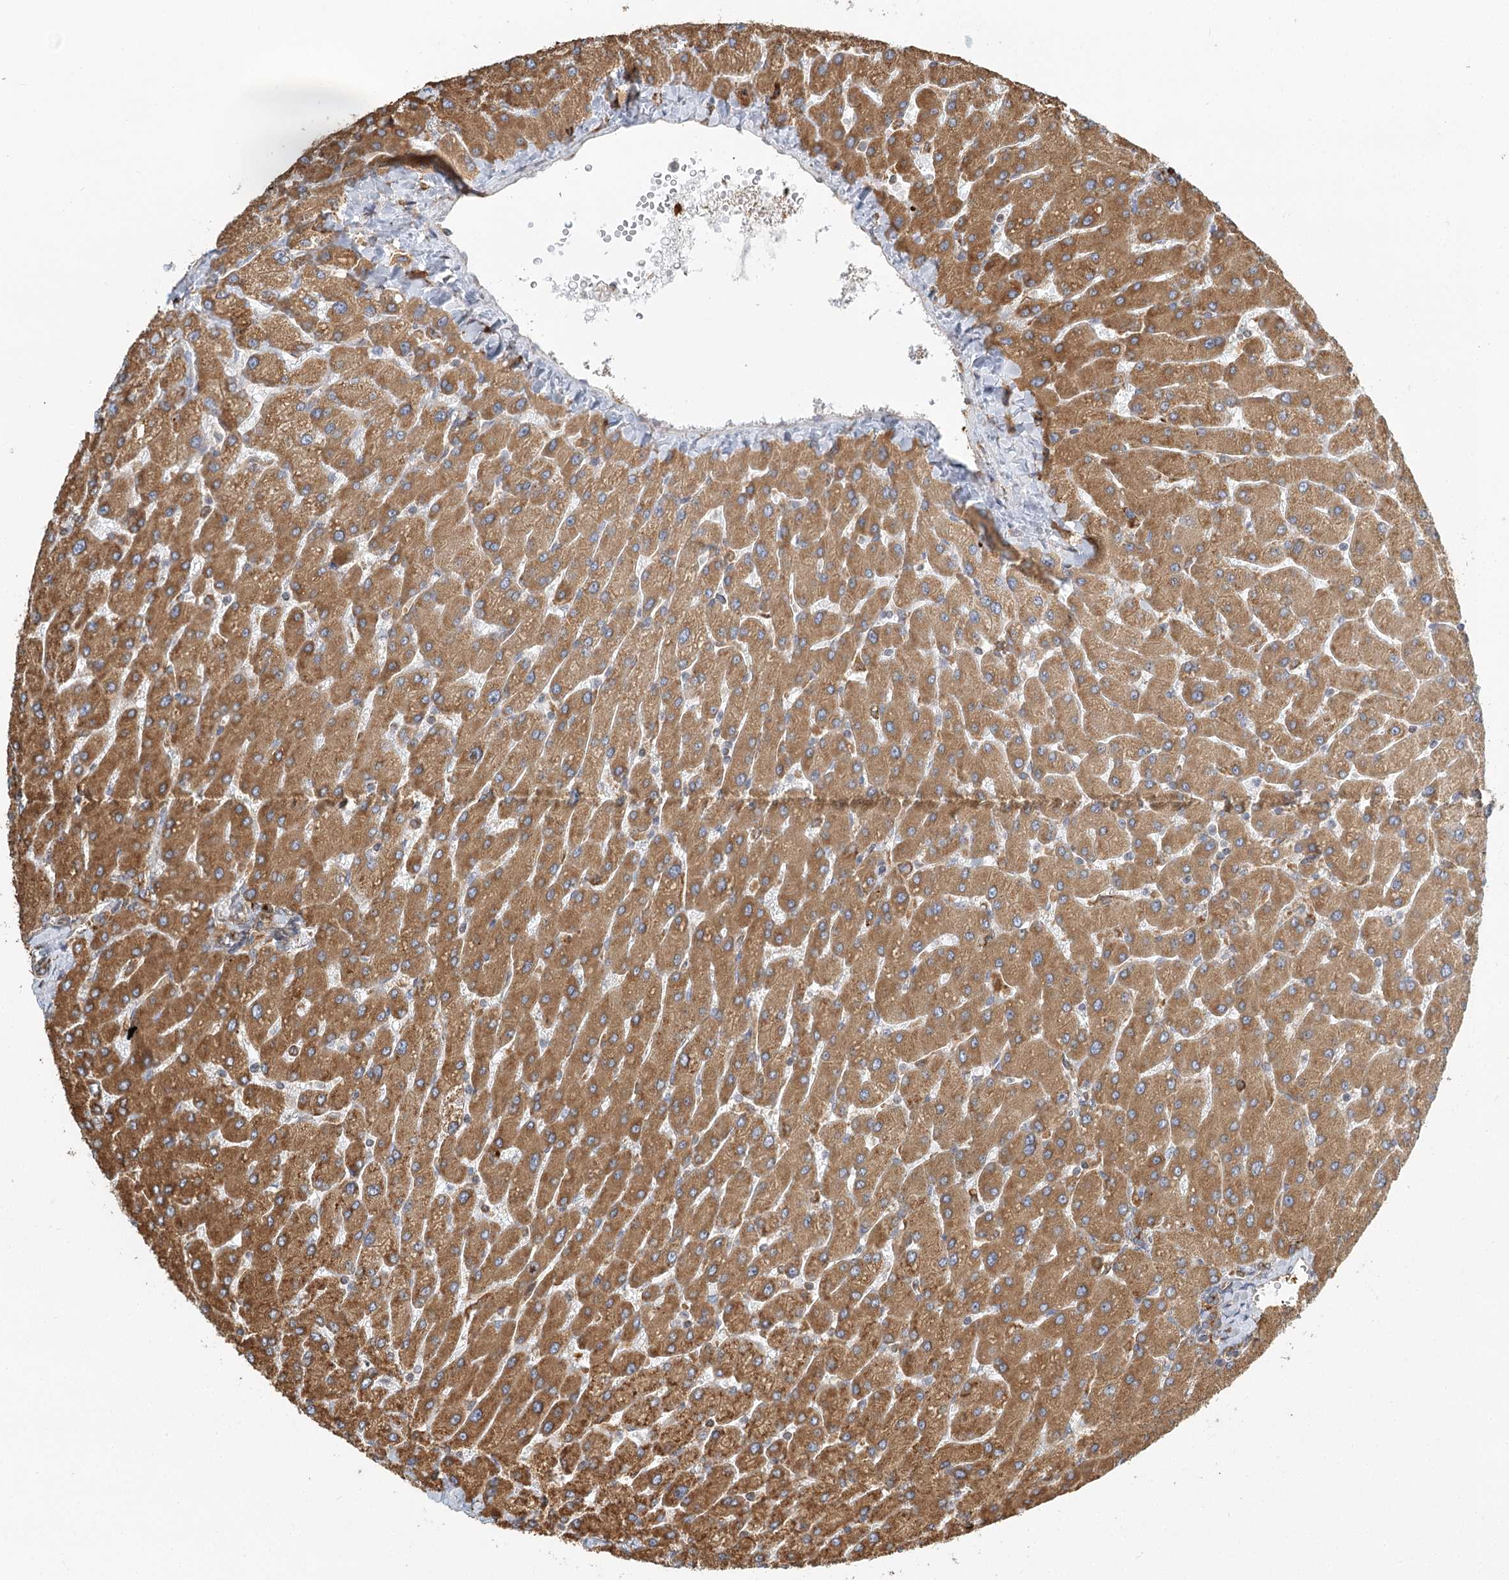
{"staining": {"intensity": "moderate", "quantity": ">75%", "location": "cytoplasmic/membranous"}, "tissue": "liver", "cell_type": "Cholangiocytes", "image_type": "normal", "snomed": [{"axis": "morphology", "description": "Normal tissue, NOS"}, {"axis": "topography", "description": "Liver"}], "caption": "Cholangiocytes reveal moderate cytoplasmic/membranous expression in about >75% of cells in normal liver. (DAB (3,3'-diaminobenzidine) = brown stain, brightfield microscopy at high magnification).", "gene": "TAS1R1", "patient": {"sex": "male", "age": 55}}